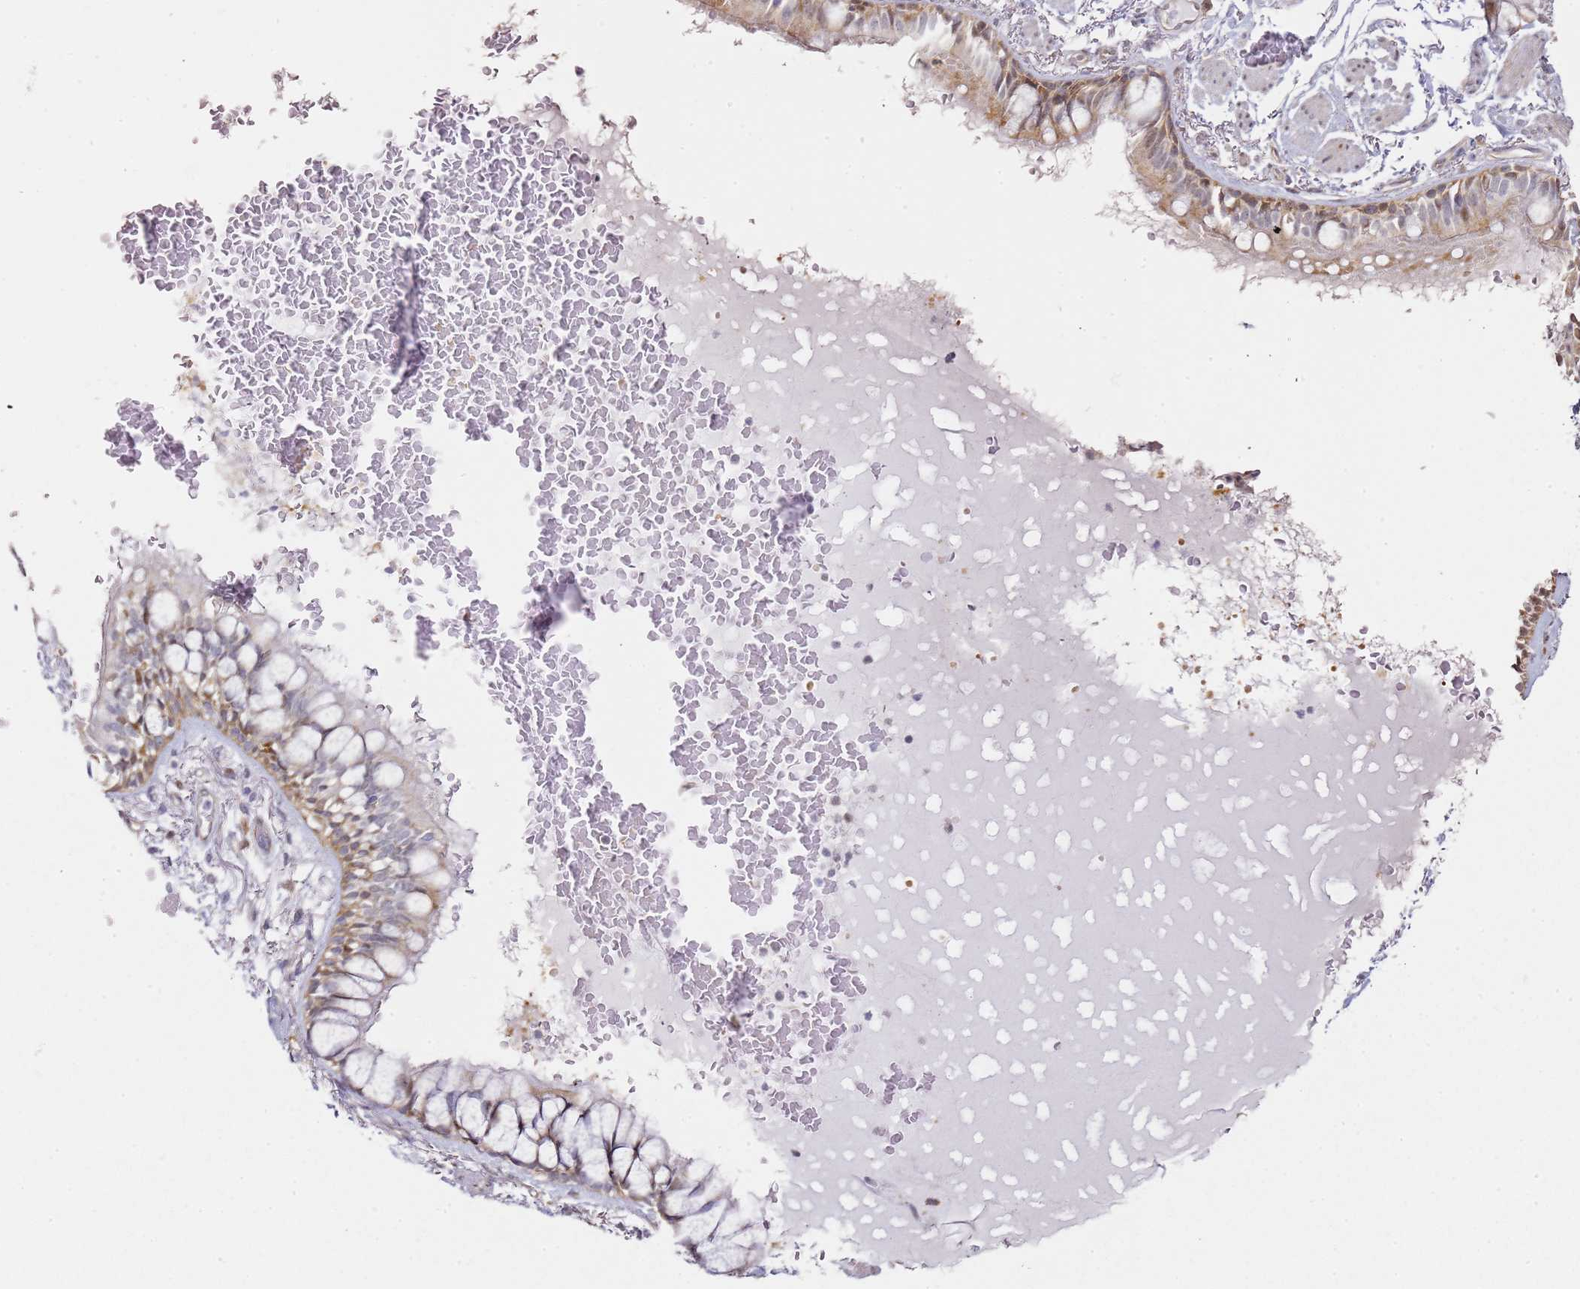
{"staining": {"intensity": "moderate", "quantity": ">75%", "location": "cytoplasmic/membranous,nuclear"}, "tissue": "bronchus", "cell_type": "Respiratory epithelial cells", "image_type": "normal", "snomed": [{"axis": "morphology", "description": "Normal tissue, NOS"}, {"axis": "topography", "description": "Bronchus"}], "caption": "Bronchus stained with a brown dye reveals moderate cytoplasmic/membranous,nuclear positive expression in about >75% of respiratory epithelial cells.", "gene": "PSMD4", "patient": {"sex": "male", "age": 70}}